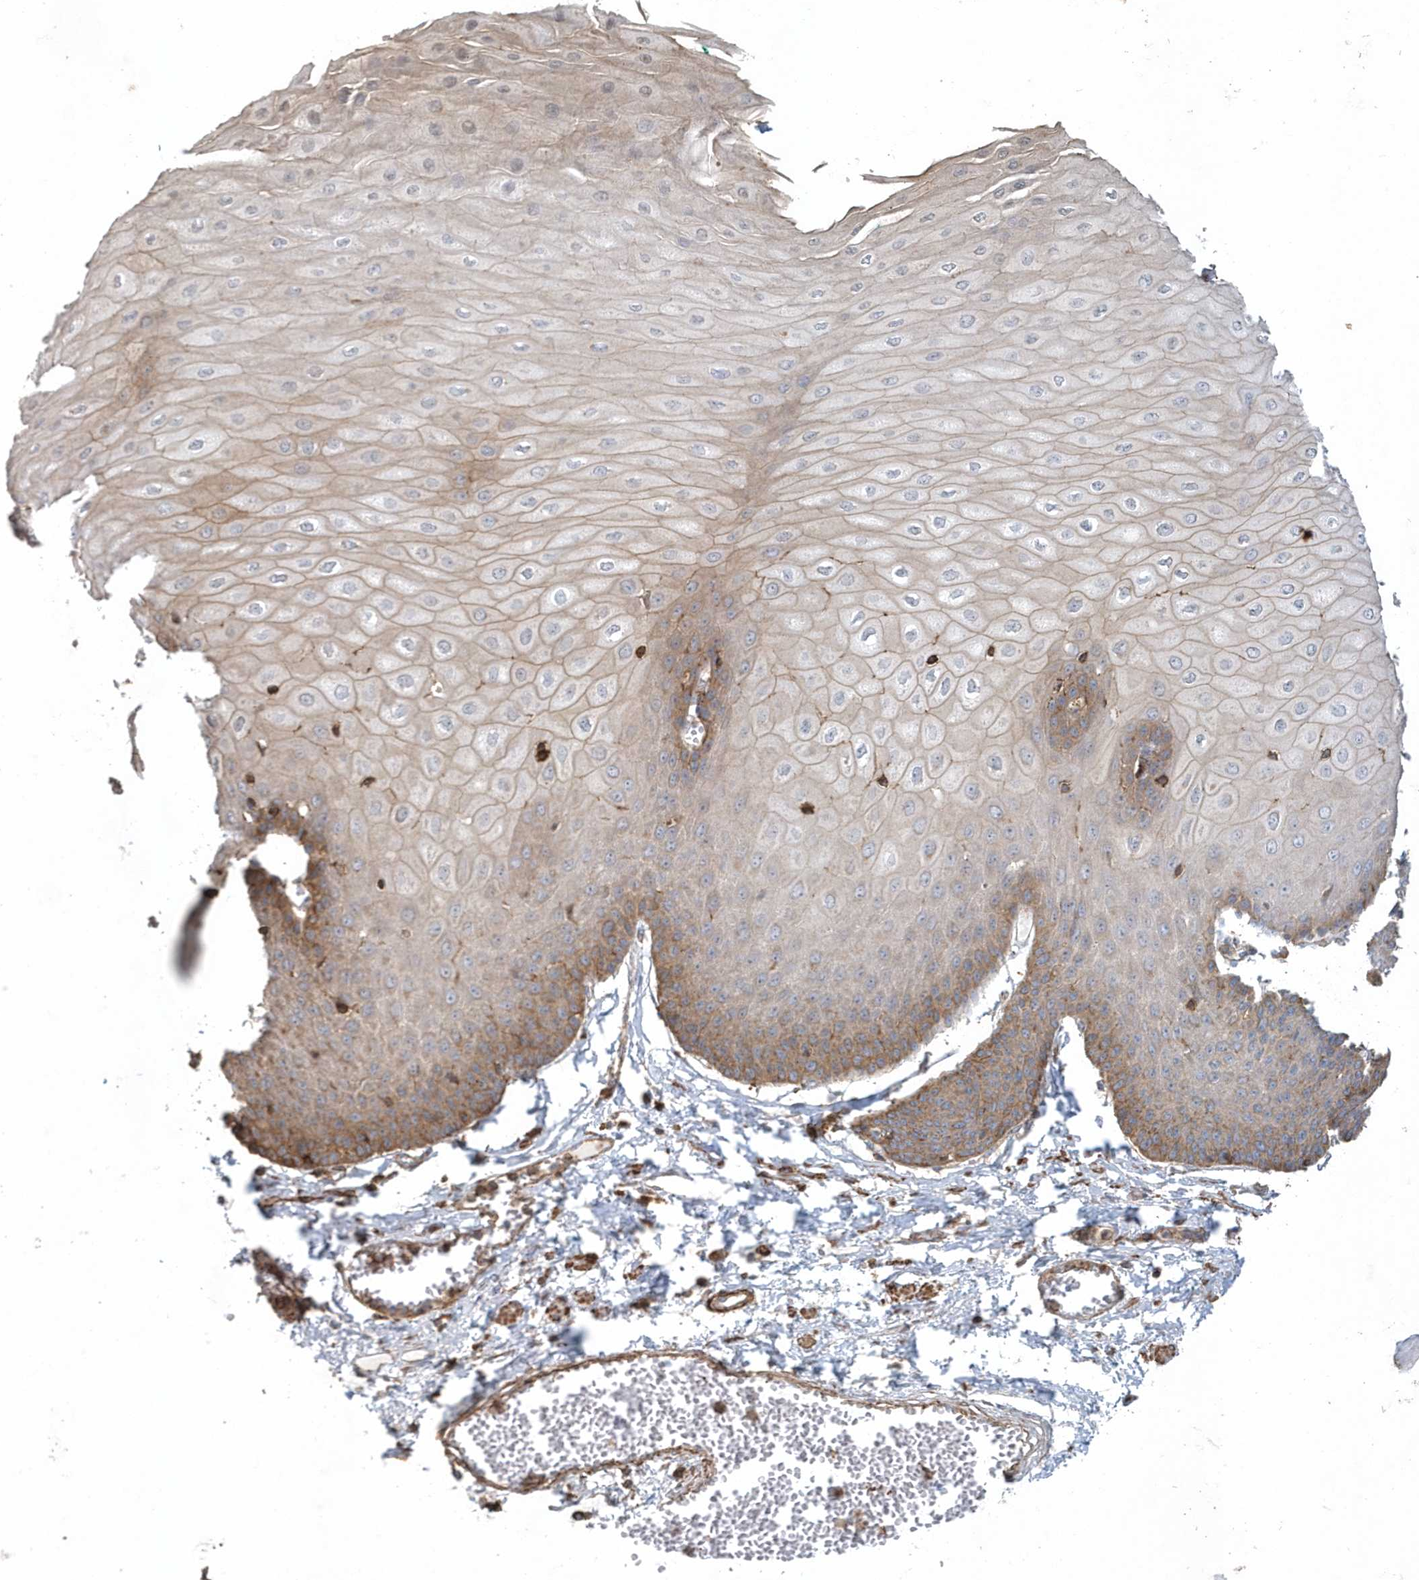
{"staining": {"intensity": "moderate", "quantity": "25%-75%", "location": "cytoplasmic/membranous"}, "tissue": "esophagus", "cell_type": "Squamous epithelial cells", "image_type": "normal", "snomed": [{"axis": "morphology", "description": "Normal tissue, NOS"}, {"axis": "topography", "description": "Esophagus"}], "caption": "Esophagus stained with DAB immunohistochemistry demonstrates medium levels of moderate cytoplasmic/membranous expression in approximately 25%-75% of squamous epithelial cells. Immunohistochemistry stains the protein of interest in brown and the nuclei are stained blue.", "gene": "MMUT", "patient": {"sex": "male", "age": 60}}